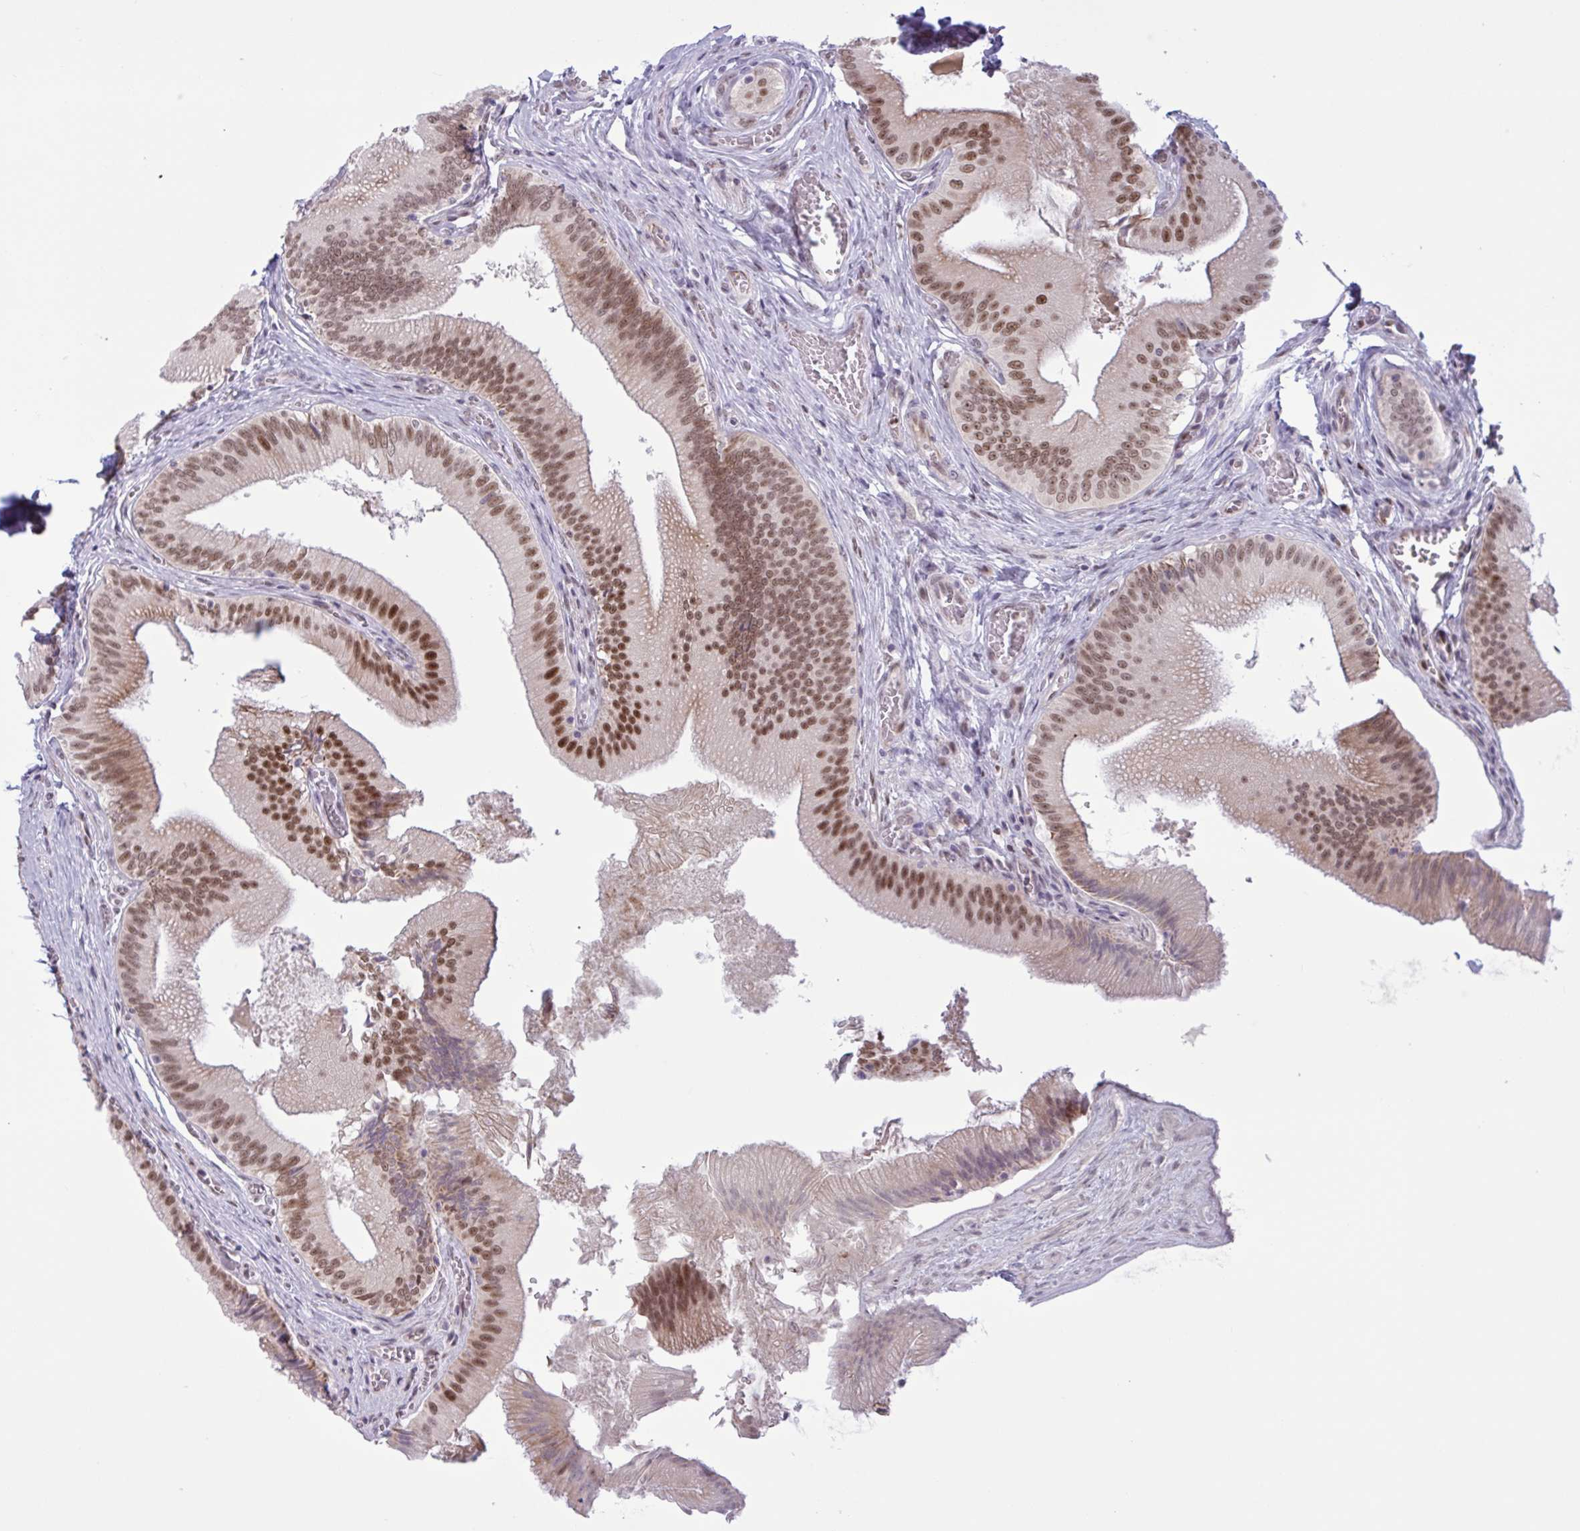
{"staining": {"intensity": "moderate", "quantity": ">75%", "location": "cytoplasmic/membranous,nuclear"}, "tissue": "gallbladder", "cell_type": "Glandular cells", "image_type": "normal", "snomed": [{"axis": "morphology", "description": "Normal tissue, NOS"}, {"axis": "topography", "description": "Gallbladder"}], "caption": "This micrograph reveals benign gallbladder stained with immunohistochemistry to label a protein in brown. The cytoplasmic/membranous,nuclear of glandular cells show moderate positivity for the protein. Nuclei are counter-stained blue.", "gene": "PRMT6", "patient": {"sex": "male", "age": 17}}